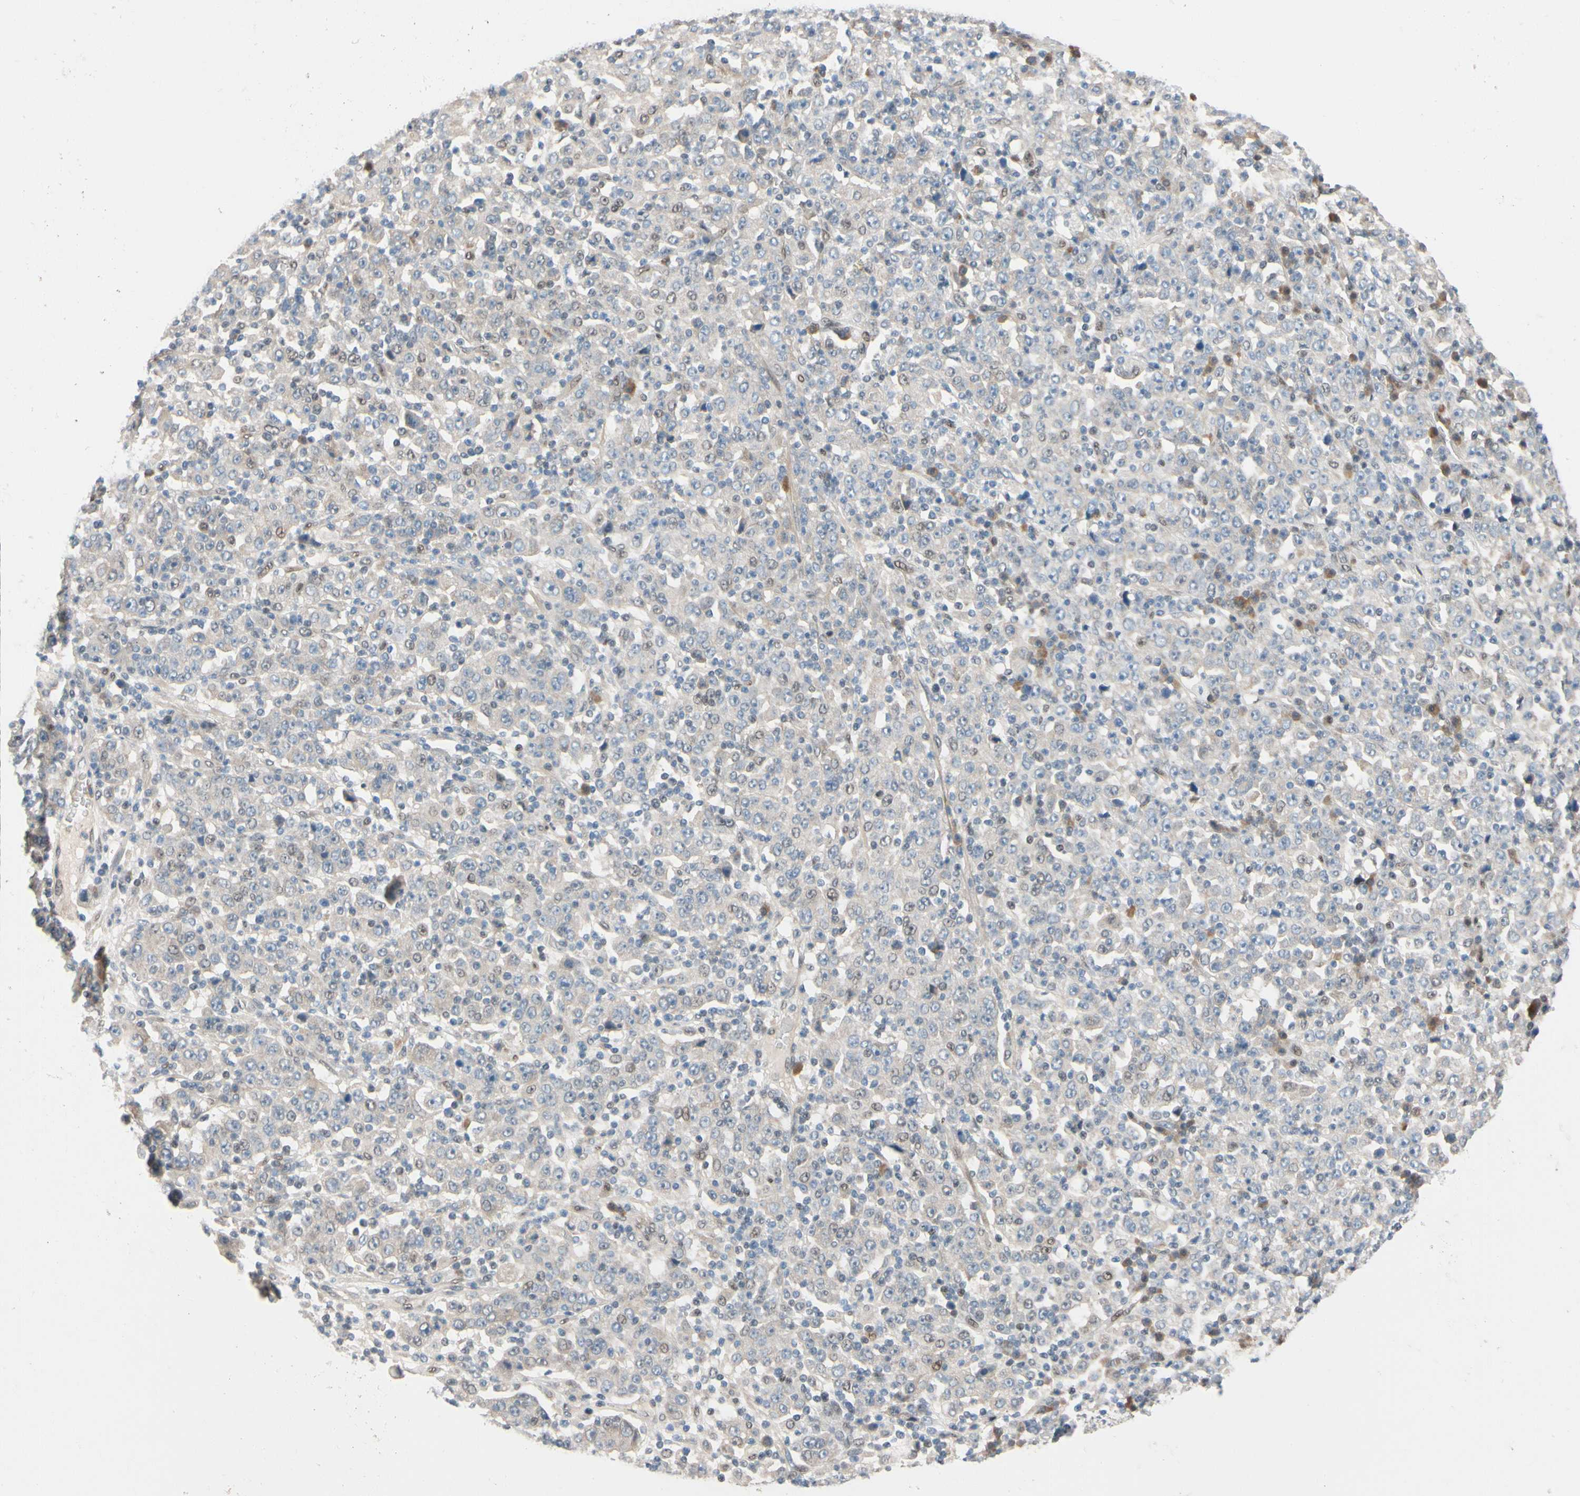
{"staining": {"intensity": "weak", "quantity": "<25%", "location": "nuclear"}, "tissue": "stomach cancer", "cell_type": "Tumor cells", "image_type": "cancer", "snomed": [{"axis": "morphology", "description": "Normal tissue, NOS"}, {"axis": "morphology", "description": "Adenocarcinoma, NOS"}, {"axis": "topography", "description": "Stomach, upper"}, {"axis": "topography", "description": "Stomach"}], "caption": "The image reveals no staining of tumor cells in stomach cancer. (DAB immunohistochemistry (IHC) visualized using brightfield microscopy, high magnification).", "gene": "TAF4", "patient": {"sex": "male", "age": 59}}